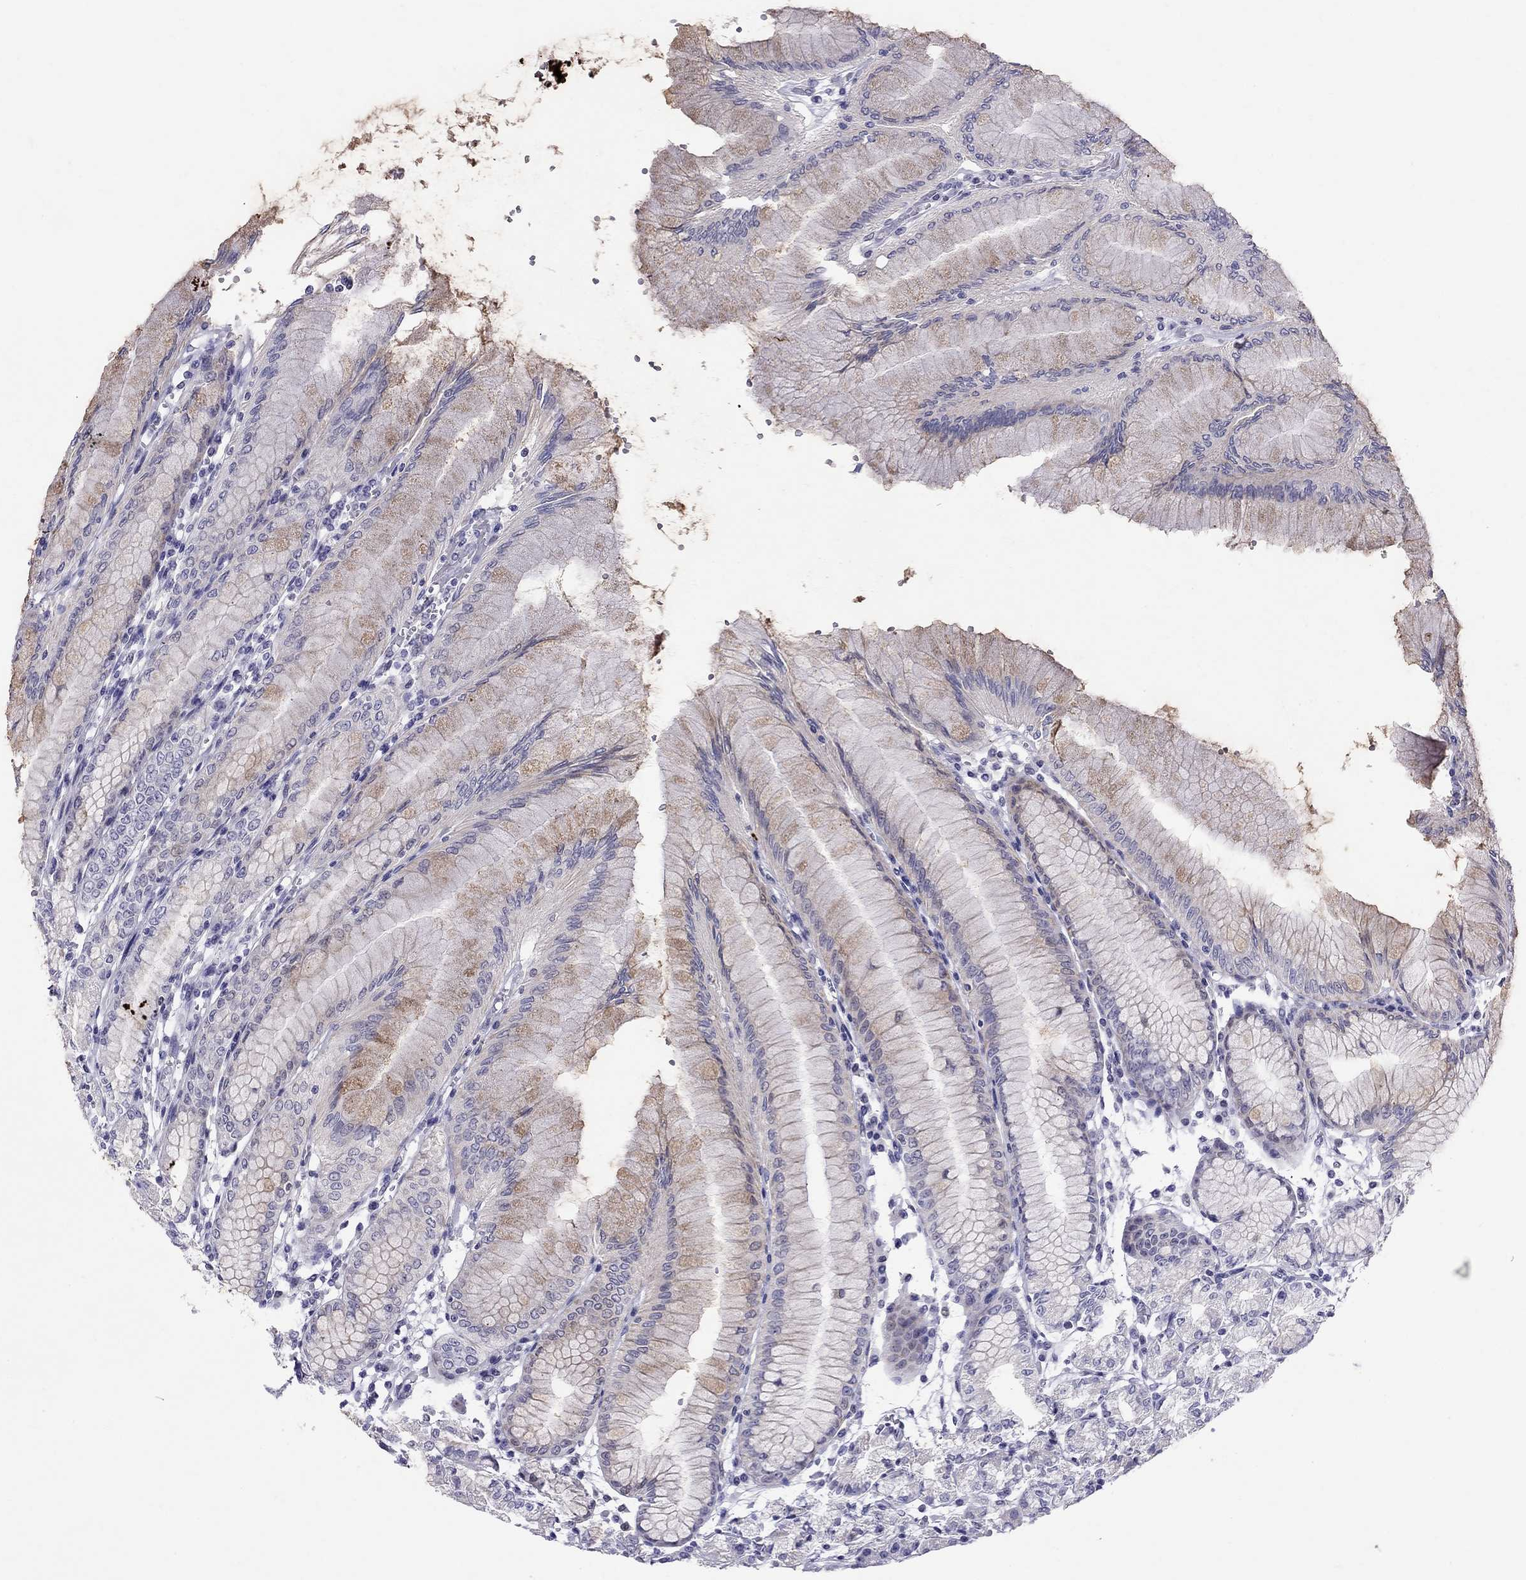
{"staining": {"intensity": "moderate", "quantity": "<25%", "location": "cytoplasmic/membranous"}, "tissue": "stomach", "cell_type": "Glandular cells", "image_type": "normal", "snomed": [{"axis": "morphology", "description": "Normal tissue, NOS"}, {"axis": "topography", "description": "Skeletal muscle"}, {"axis": "topography", "description": "Stomach"}], "caption": "Approximately <25% of glandular cells in unremarkable human stomach show moderate cytoplasmic/membranous protein expression as visualized by brown immunohistochemical staining.", "gene": "MUC15", "patient": {"sex": "female", "age": 57}}